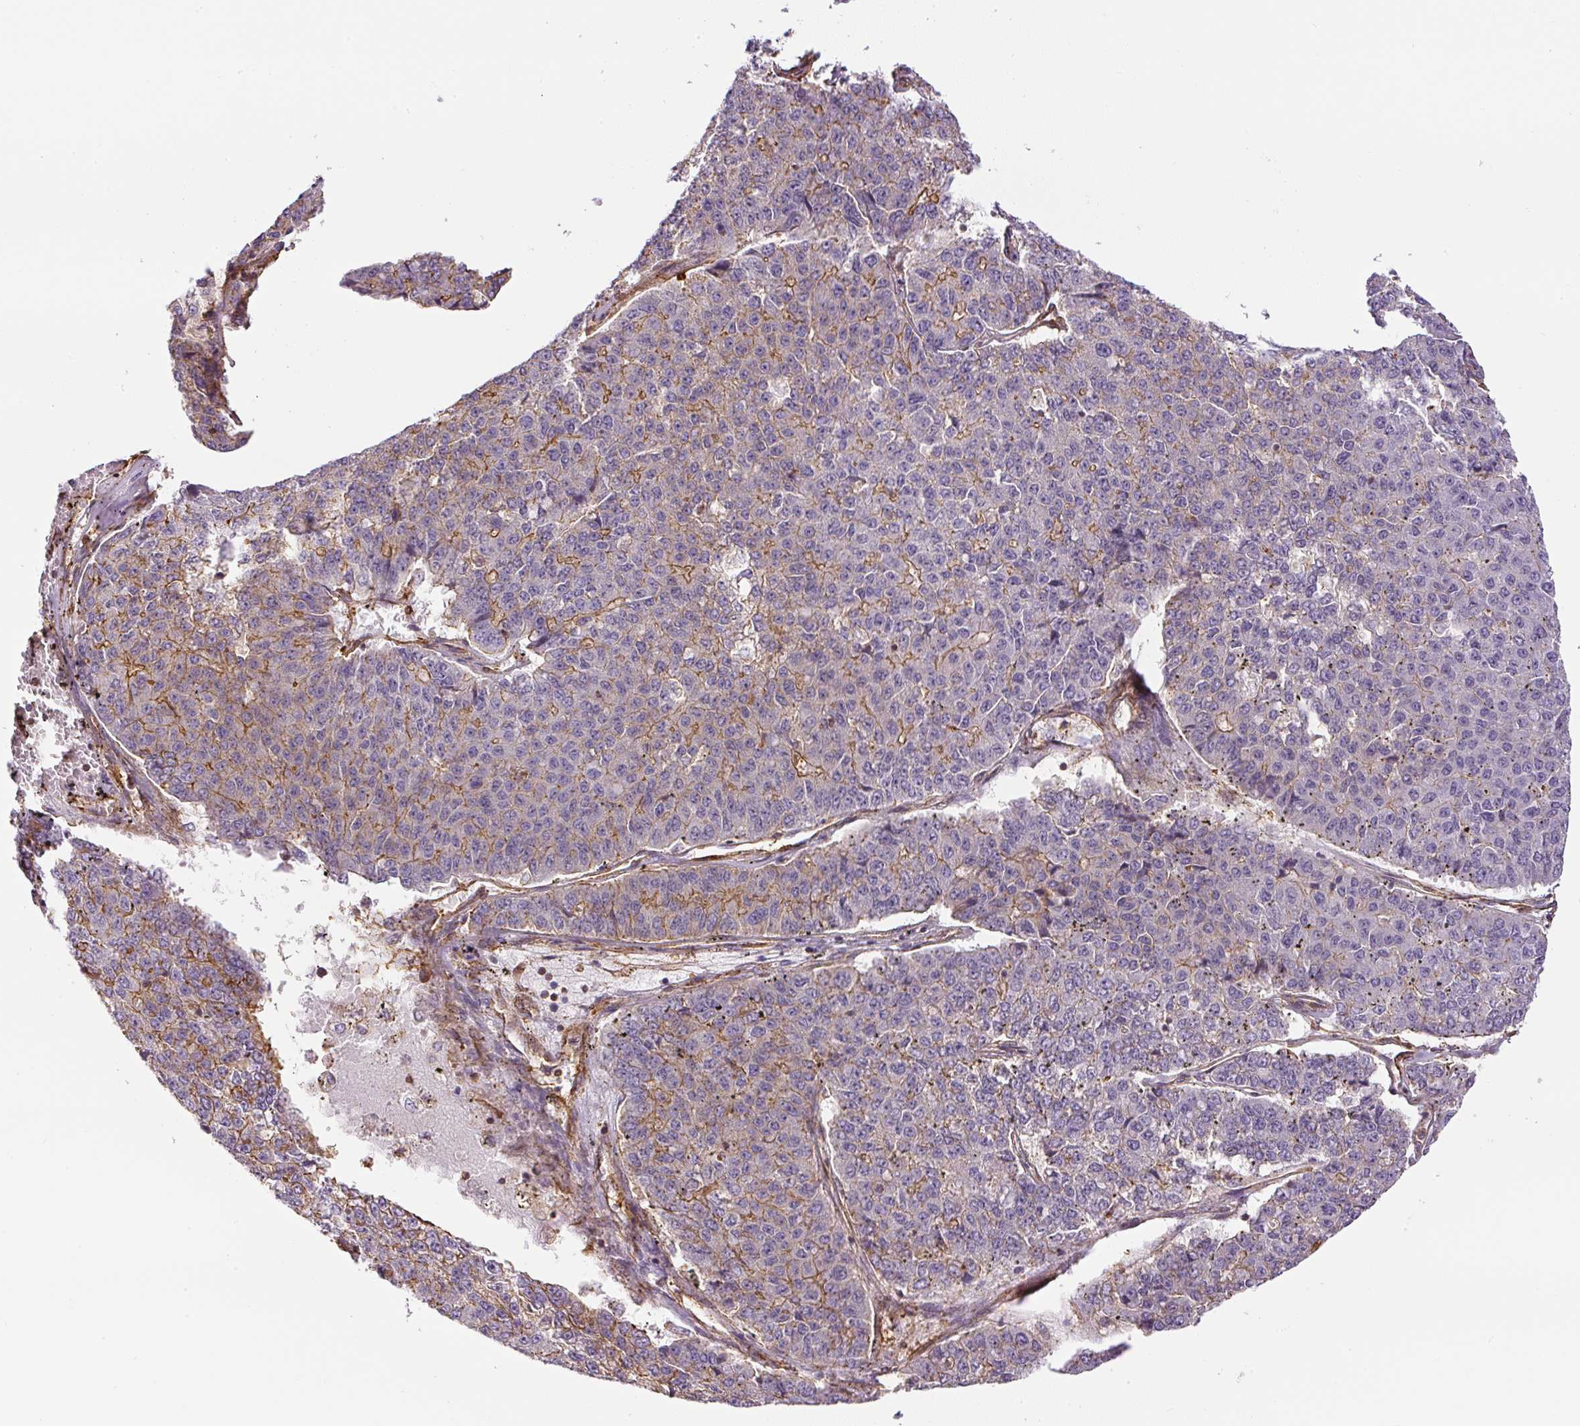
{"staining": {"intensity": "moderate", "quantity": "<25%", "location": "cytoplasmic/membranous"}, "tissue": "pancreatic cancer", "cell_type": "Tumor cells", "image_type": "cancer", "snomed": [{"axis": "morphology", "description": "Adenocarcinoma, NOS"}, {"axis": "topography", "description": "Pancreas"}], "caption": "Protein analysis of pancreatic adenocarcinoma tissue demonstrates moderate cytoplasmic/membranous positivity in approximately <25% of tumor cells. (DAB (3,3'-diaminobenzidine) IHC, brown staining for protein, blue staining for nuclei).", "gene": "MYL12A", "patient": {"sex": "male", "age": 50}}